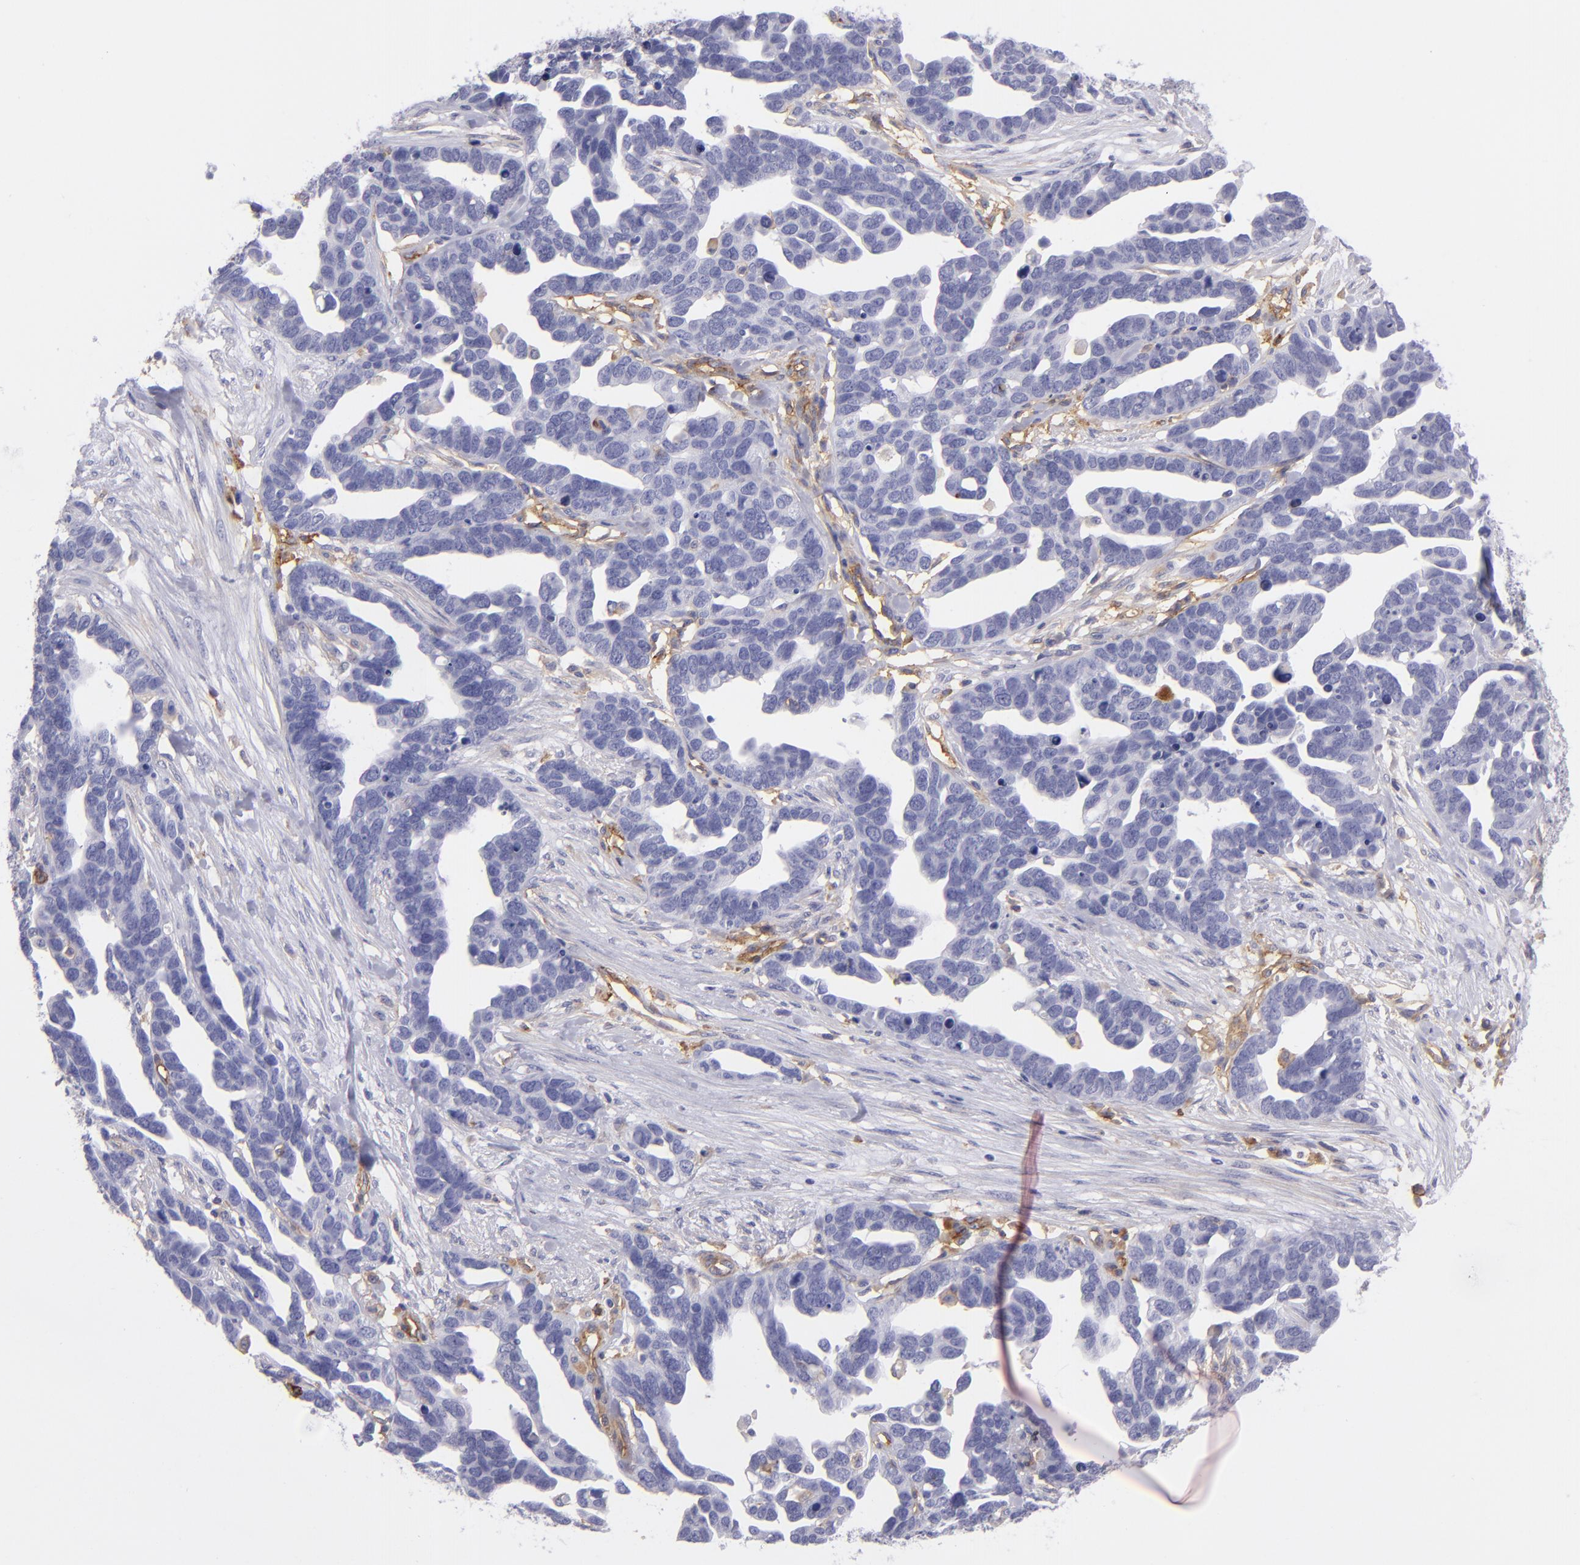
{"staining": {"intensity": "negative", "quantity": "none", "location": "none"}, "tissue": "ovarian cancer", "cell_type": "Tumor cells", "image_type": "cancer", "snomed": [{"axis": "morphology", "description": "Cystadenocarcinoma, serous, NOS"}, {"axis": "topography", "description": "Ovary"}], "caption": "Tumor cells show no significant expression in ovarian serous cystadenocarcinoma.", "gene": "ENTPD1", "patient": {"sex": "female", "age": 54}}